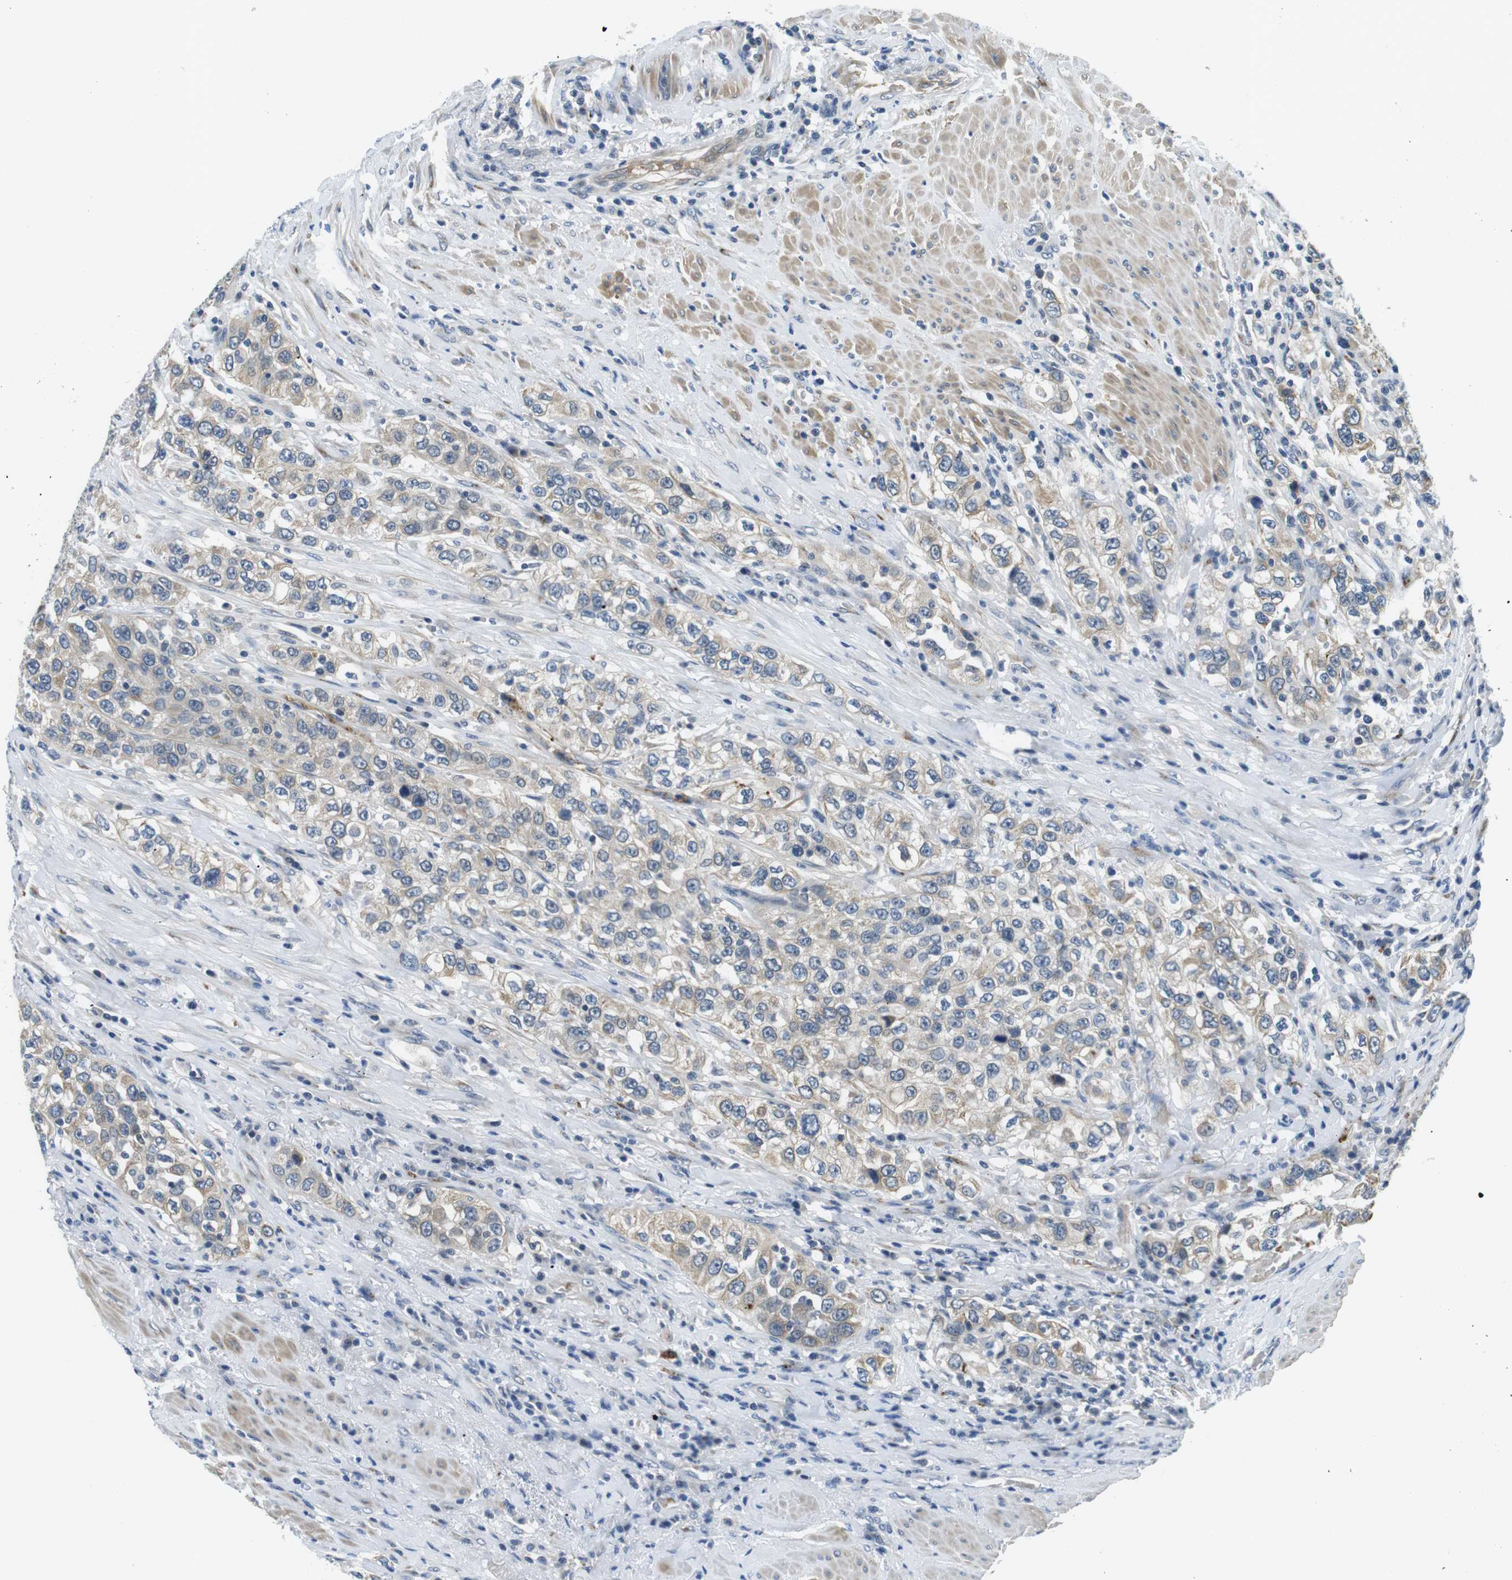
{"staining": {"intensity": "negative", "quantity": "none", "location": "none"}, "tissue": "urothelial cancer", "cell_type": "Tumor cells", "image_type": "cancer", "snomed": [{"axis": "morphology", "description": "Urothelial carcinoma, High grade"}, {"axis": "topography", "description": "Urinary bladder"}], "caption": "Urothelial cancer was stained to show a protein in brown. There is no significant staining in tumor cells. (DAB (3,3'-diaminobenzidine) immunohistochemistry (IHC) visualized using brightfield microscopy, high magnification).", "gene": "WSCD1", "patient": {"sex": "female", "age": 80}}